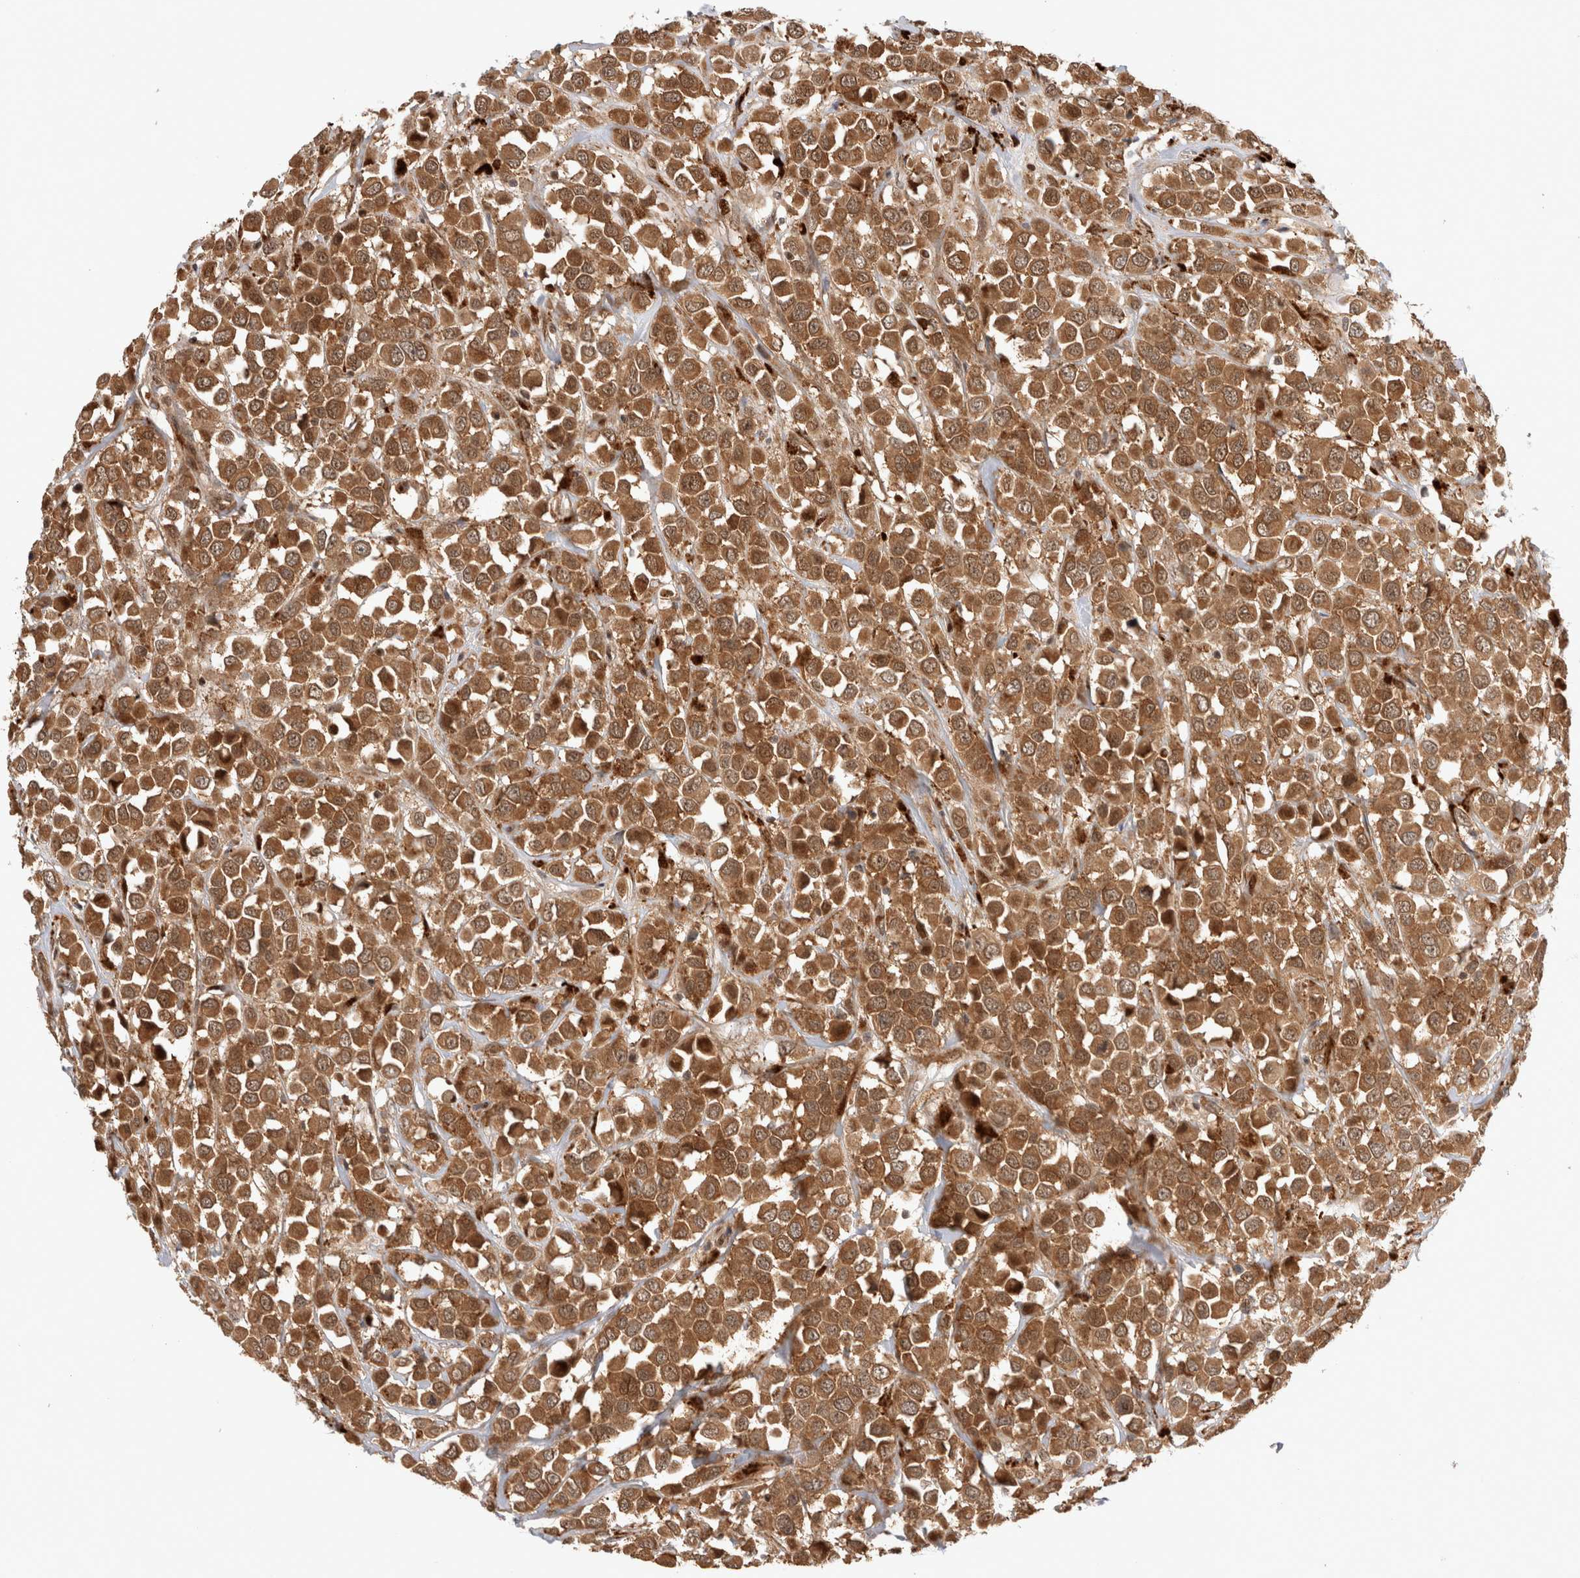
{"staining": {"intensity": "strong", "quantity": ">75%", "location": "cytoplasmic/membranous"}, "tissue": "breast cancer", "cell_type": "Tumor cells", "image_type": "cancer", "snomed": [{"axis": "morphology", "description": "Duct carcinoma"}, {"axis": "topography", "description": "Breast"}], "caption": "Immunohistochemistry (IHC) of breast cancer (intraductal carcinoma) exhibits high levels of strong cytoplasmic/membranous positivity in about >75% of tumor cells. The staining is performed using DAB brown chromogen to label protein expression. The nuclei are counter-stained blue using hematoxylin.", "gene": "OTUD6B", "patient": {"sex": "female", "age": 61}}